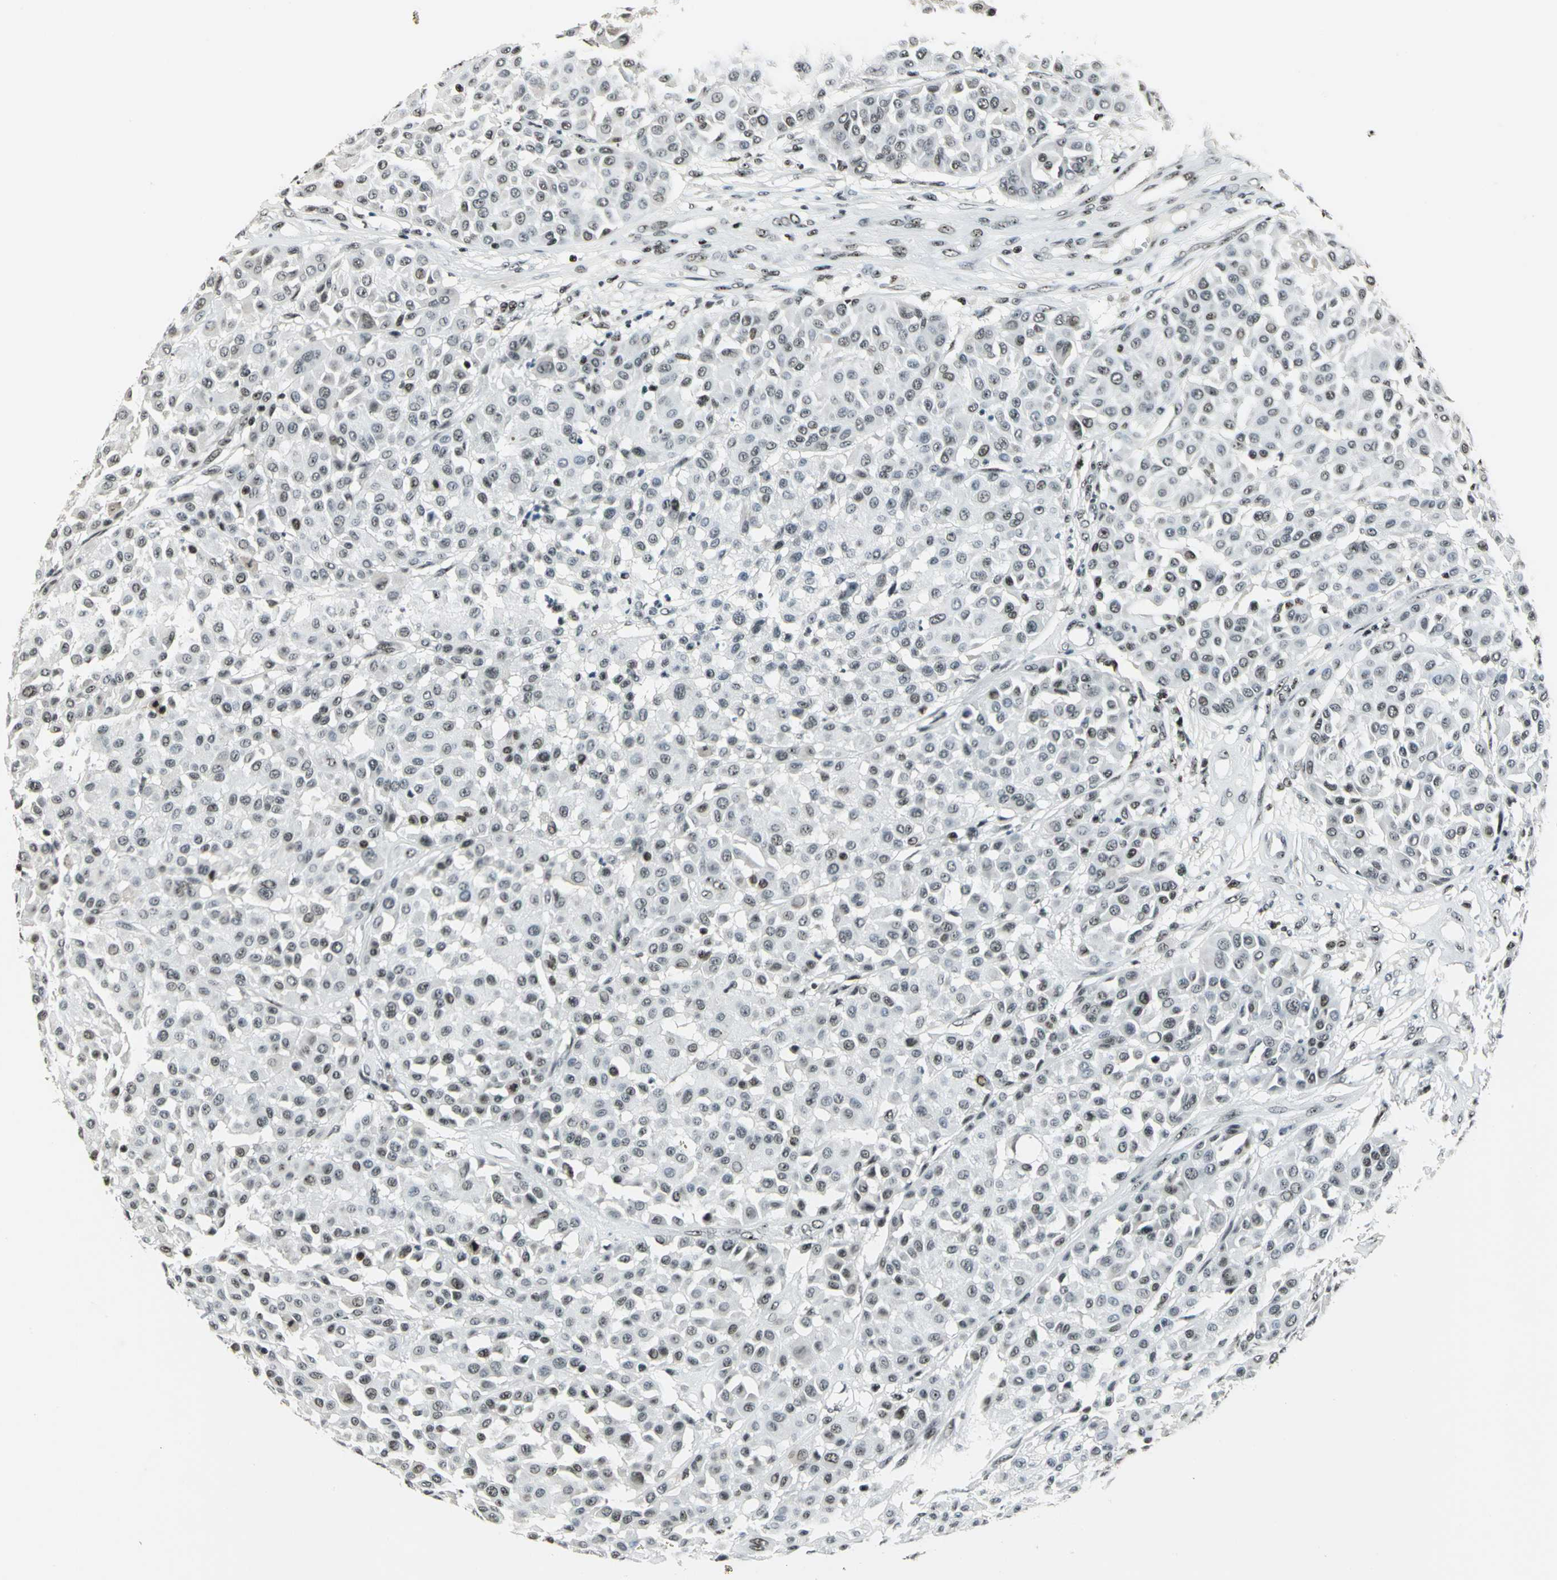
{"staining": {"intensity": "negative", "quantity": "none", "location": "none"}, "tissue": "melanoma", "cell_type": "Tumor cells", "image_type": "cancer", "snomed": [{"axis": "morphology", "description": "Malignant melanoma, Metastatic site"}, {"axis": "topography", "description": "Soft tissue"}], "caption": "Immunohistochemistry (IHC) image of melanoma stained for a protein (brown), which displays no expression in tumor cells.", "gene": "UBTF", "patient": {"sex": "male", "age": 41}}